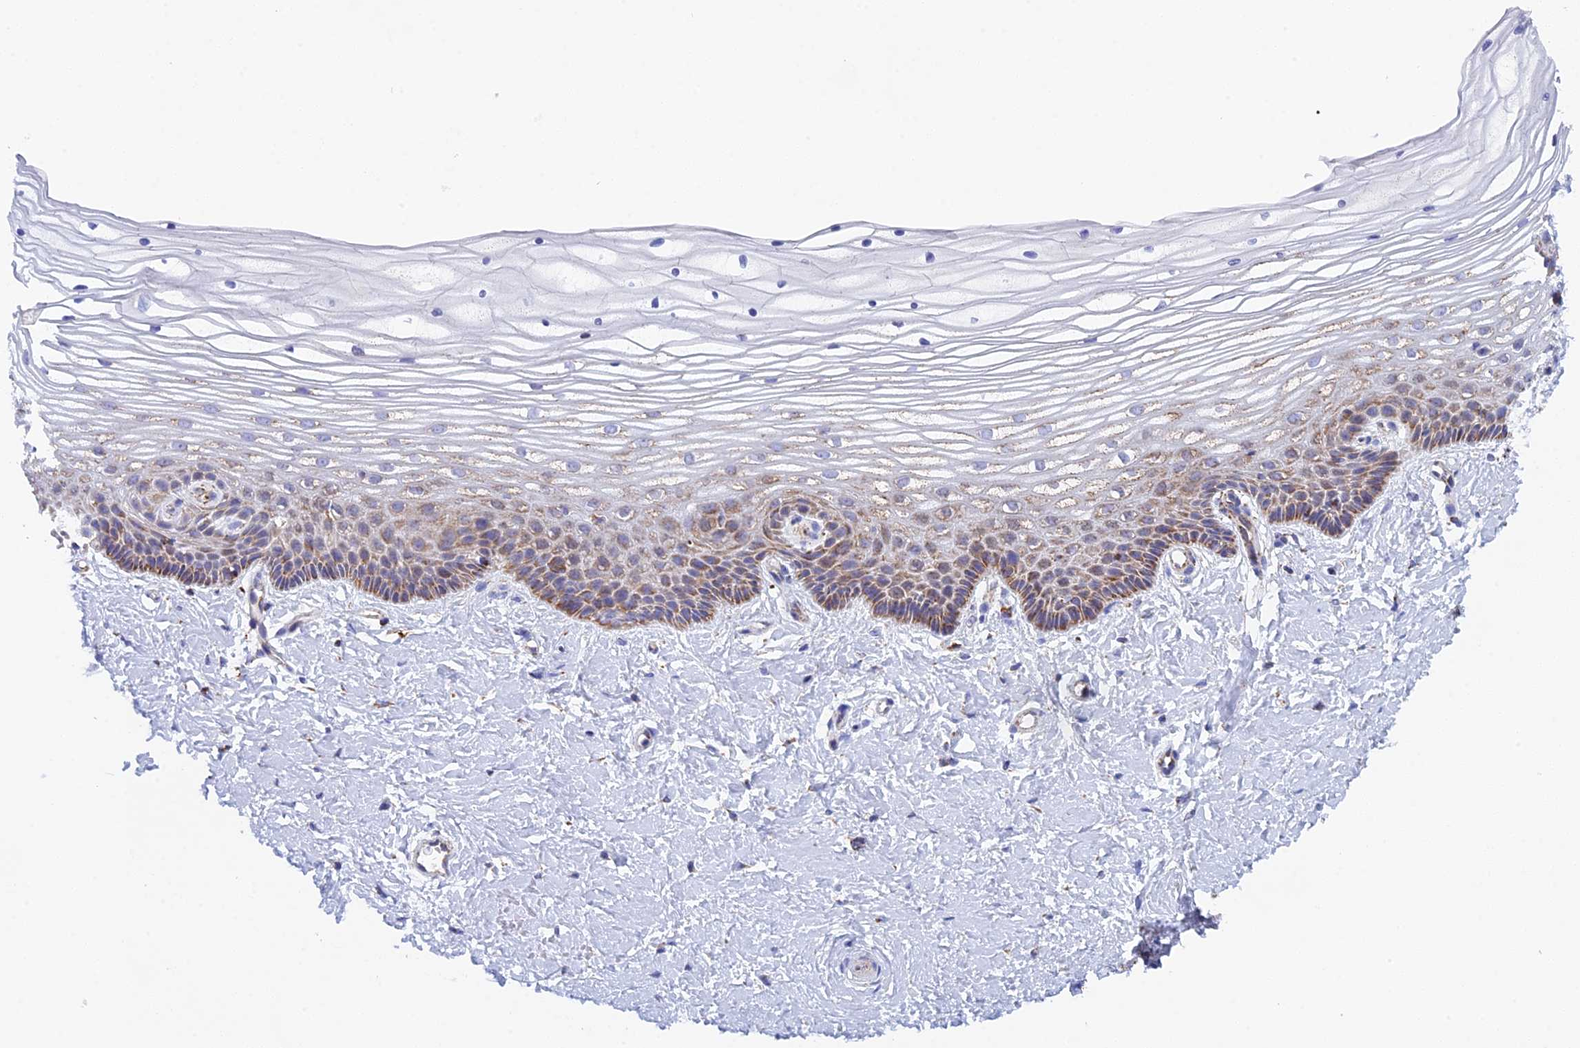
{"staining": {"intensity": "moderate", "quantity": ">75%", "location": "cytoplasmic/membranous"}, "tissue": "vagina", "cell_type": "Squamous epithelial cells", "image_type": "normal", "snomed": [{"axis": "morphology", "description": "Normal tissue, NOS"}, {"axis": "topography", "description": "Vagina"}, {"axis": "topography", "description": "Cervix"}], "caption": "Protein staining displays moderate cytoplasmic/membranous expression in approximately >75% of squamous epithelial cells in normal vagina.", "gene": "NDUFA5", "patient": {"sex": "female", "age": 40}}